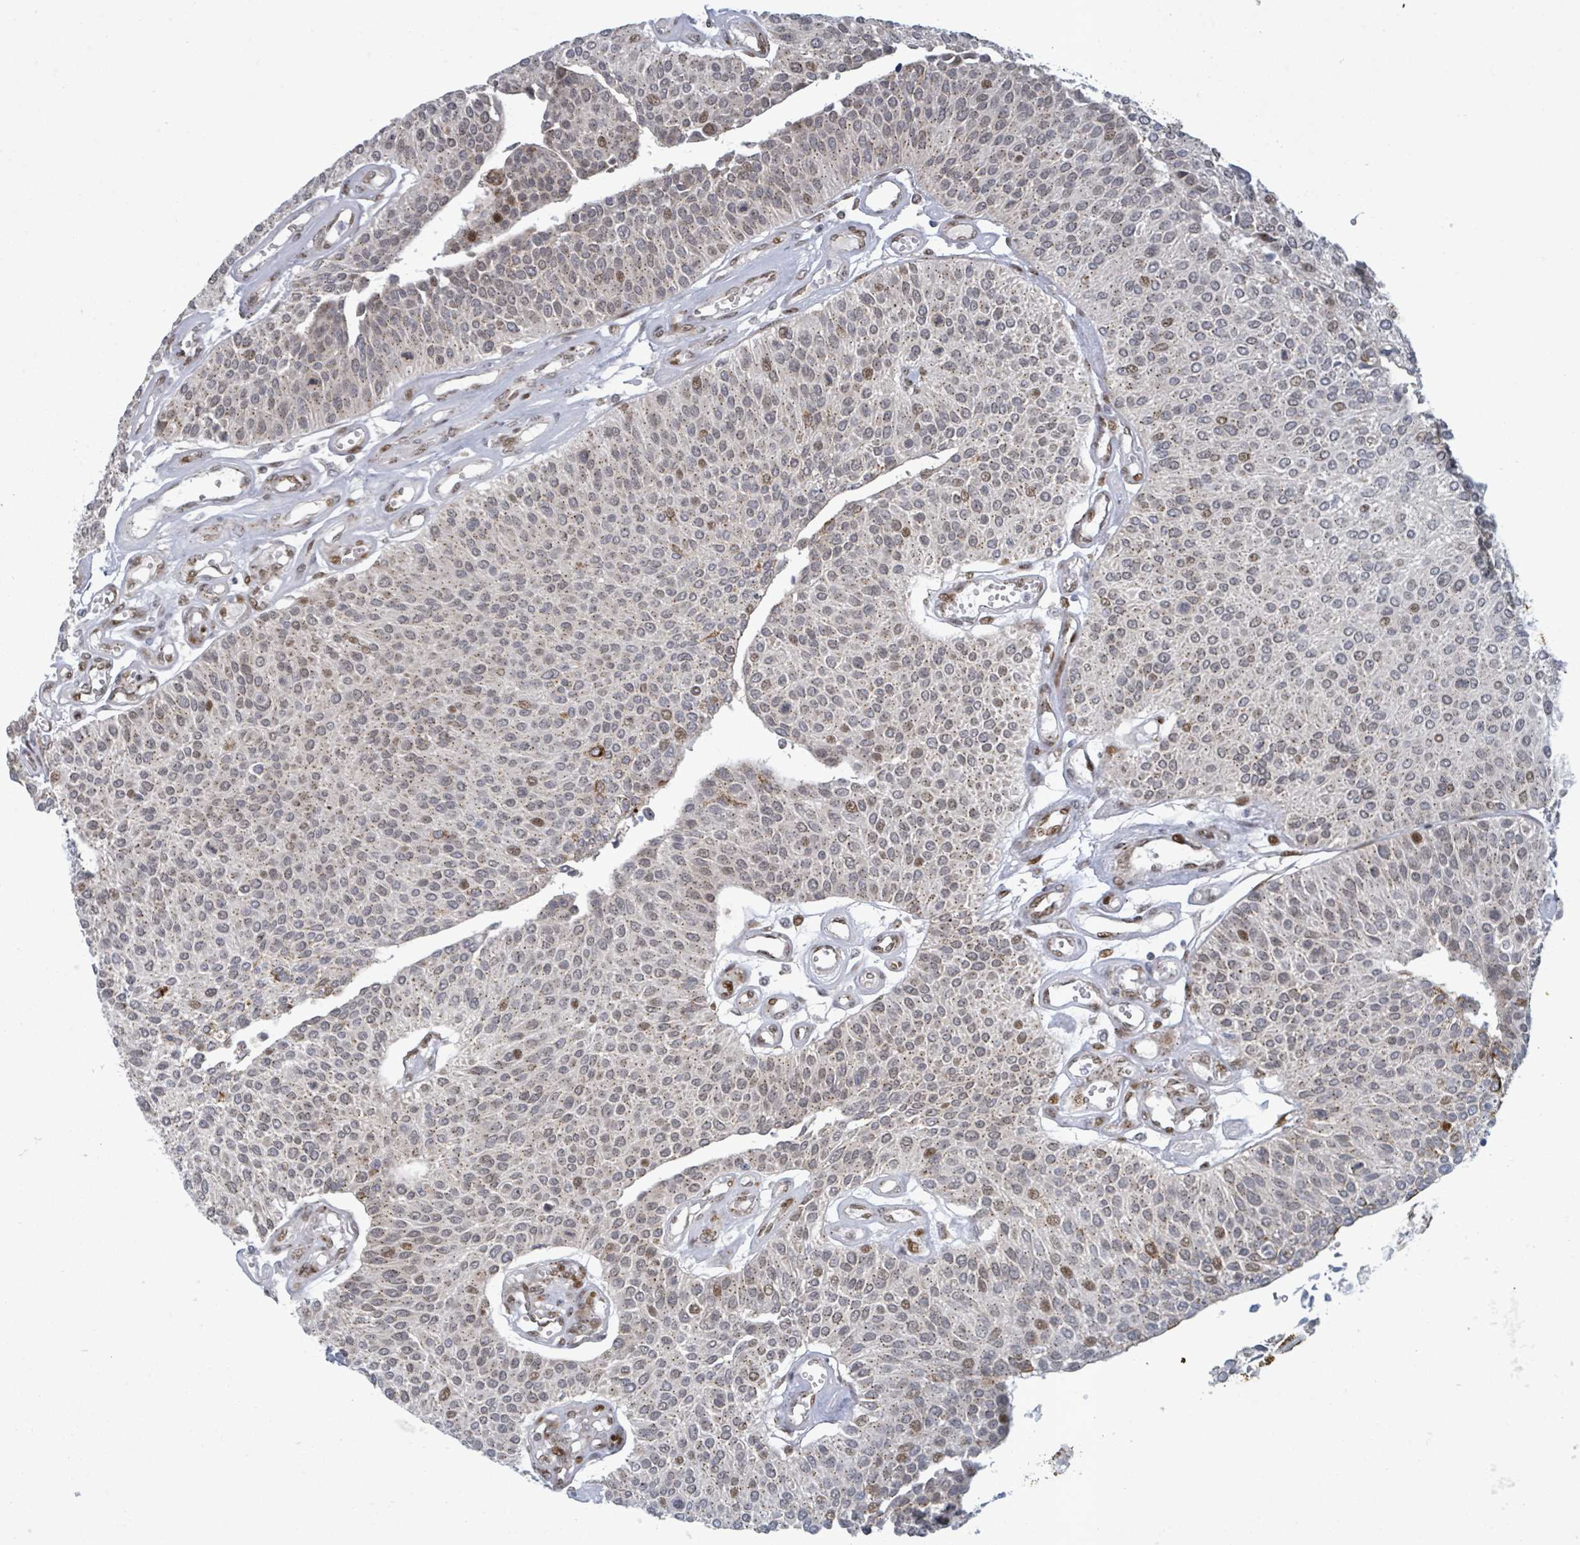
{"staining": {"intensity": "weak", "quantity": ">75%", "location": "cytoplasmic/membranous,nuclear"}, "tissue": "urothelial cancer", "cell_type": "Tumor cells", "image_type": "cancer", "snomed": [{"axis": "morphology", "description": "Urothelial carcinoma, NOS"}, {"axis": "topography", "description": "Urinary bladder"}], "caption": "Transitional cell carcinoma stained for a protein displays weak cytoplasmic/membranous and nuclear positivity in tumor cells.", "gene": "TUSC1", "patient": {"sex": "male", "age": 55}}